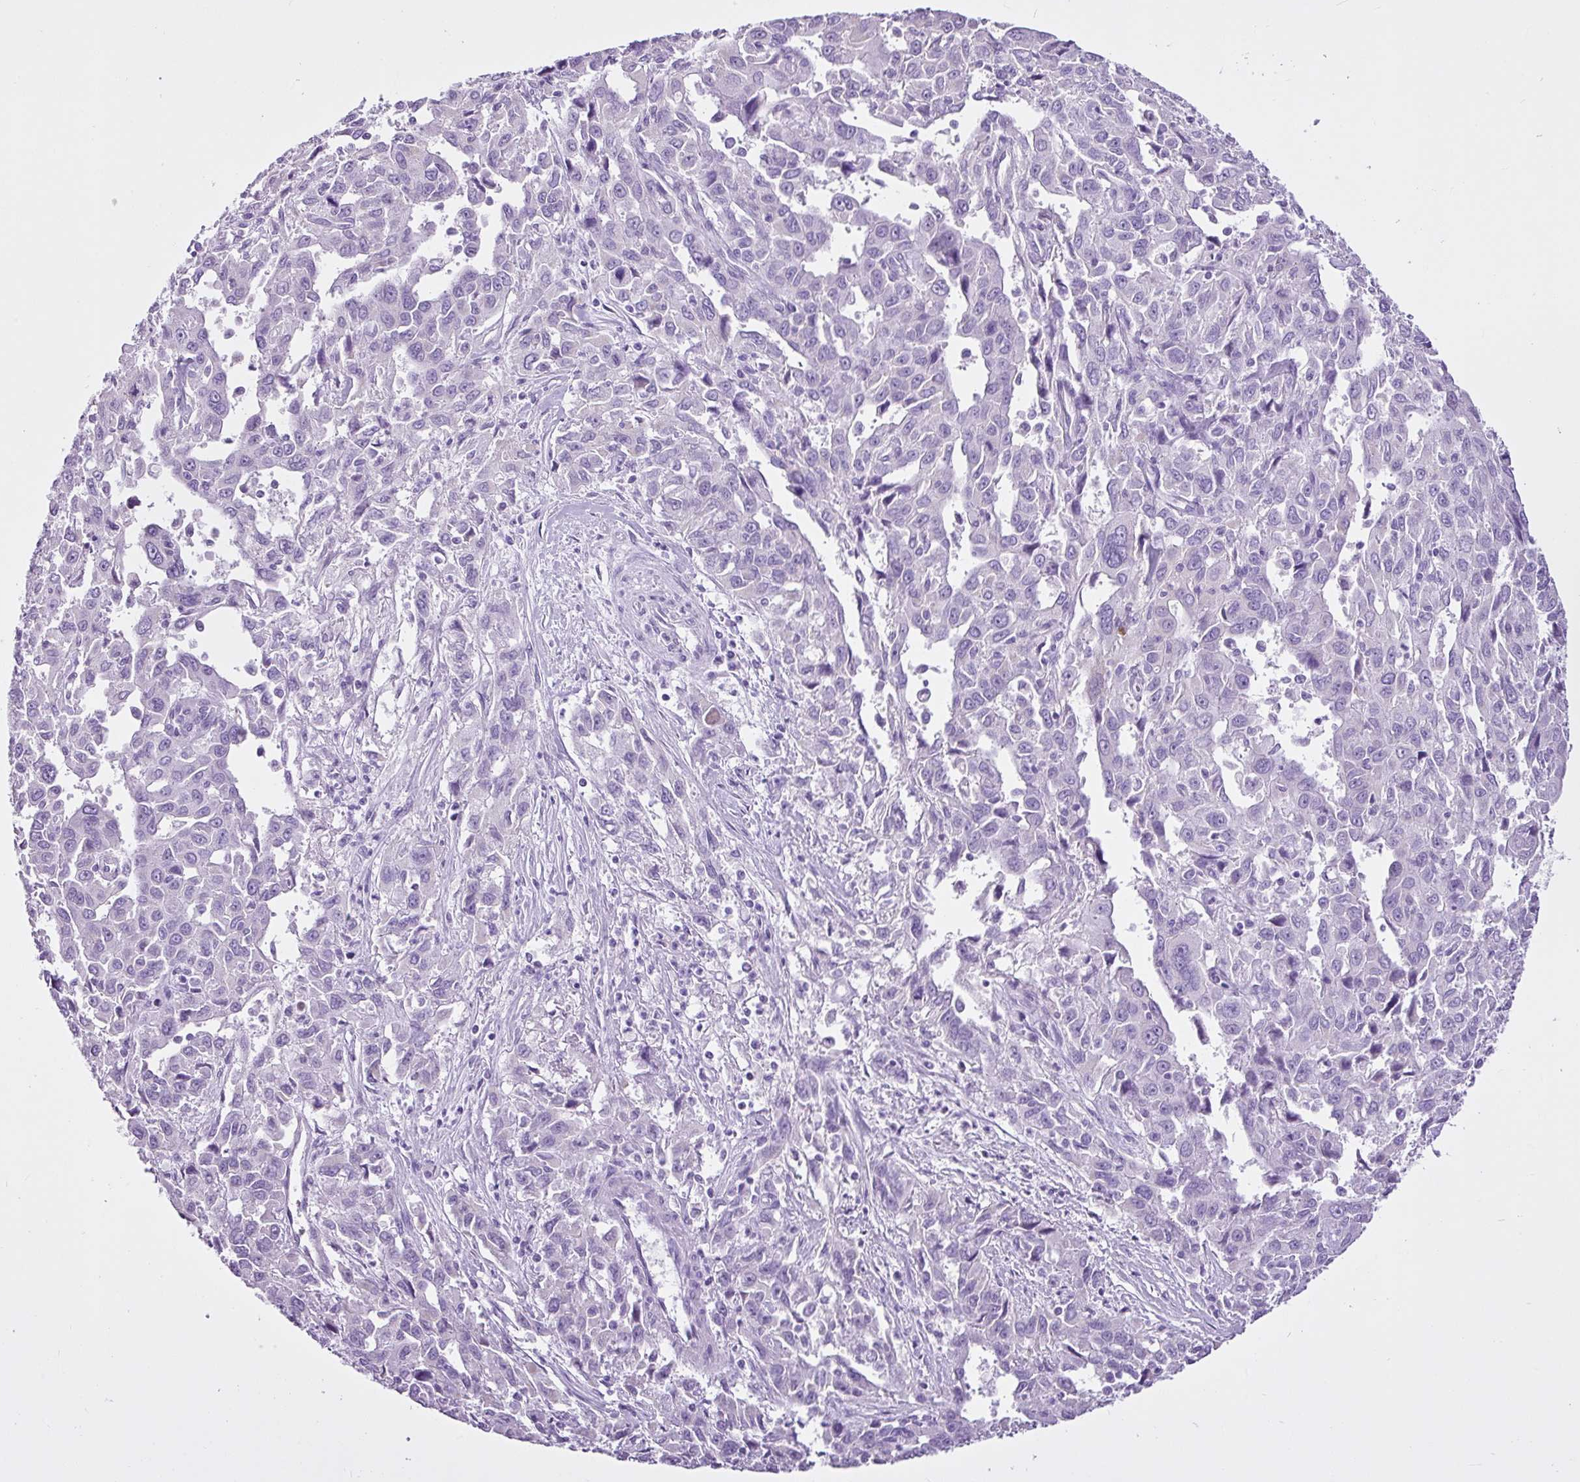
{"staining": {"intensity": "negative", "quantity": "none", "location": "none"}, "tissue": "liver cancer", "cell_type": "Tumor cells", "image_type": "cancer", "snomed": [{"axis": "morphology", "description": "Carcinoma, Hepatocellular, NOS"}, {"axis": "topography", "description": "Liver"}], "caption": "A histopathology image of human liver hepatocellular carcinoma is negative for staining in tumor cells.", "gene": "LILRB4", "patient": {"sex": "male", "age": 63}}